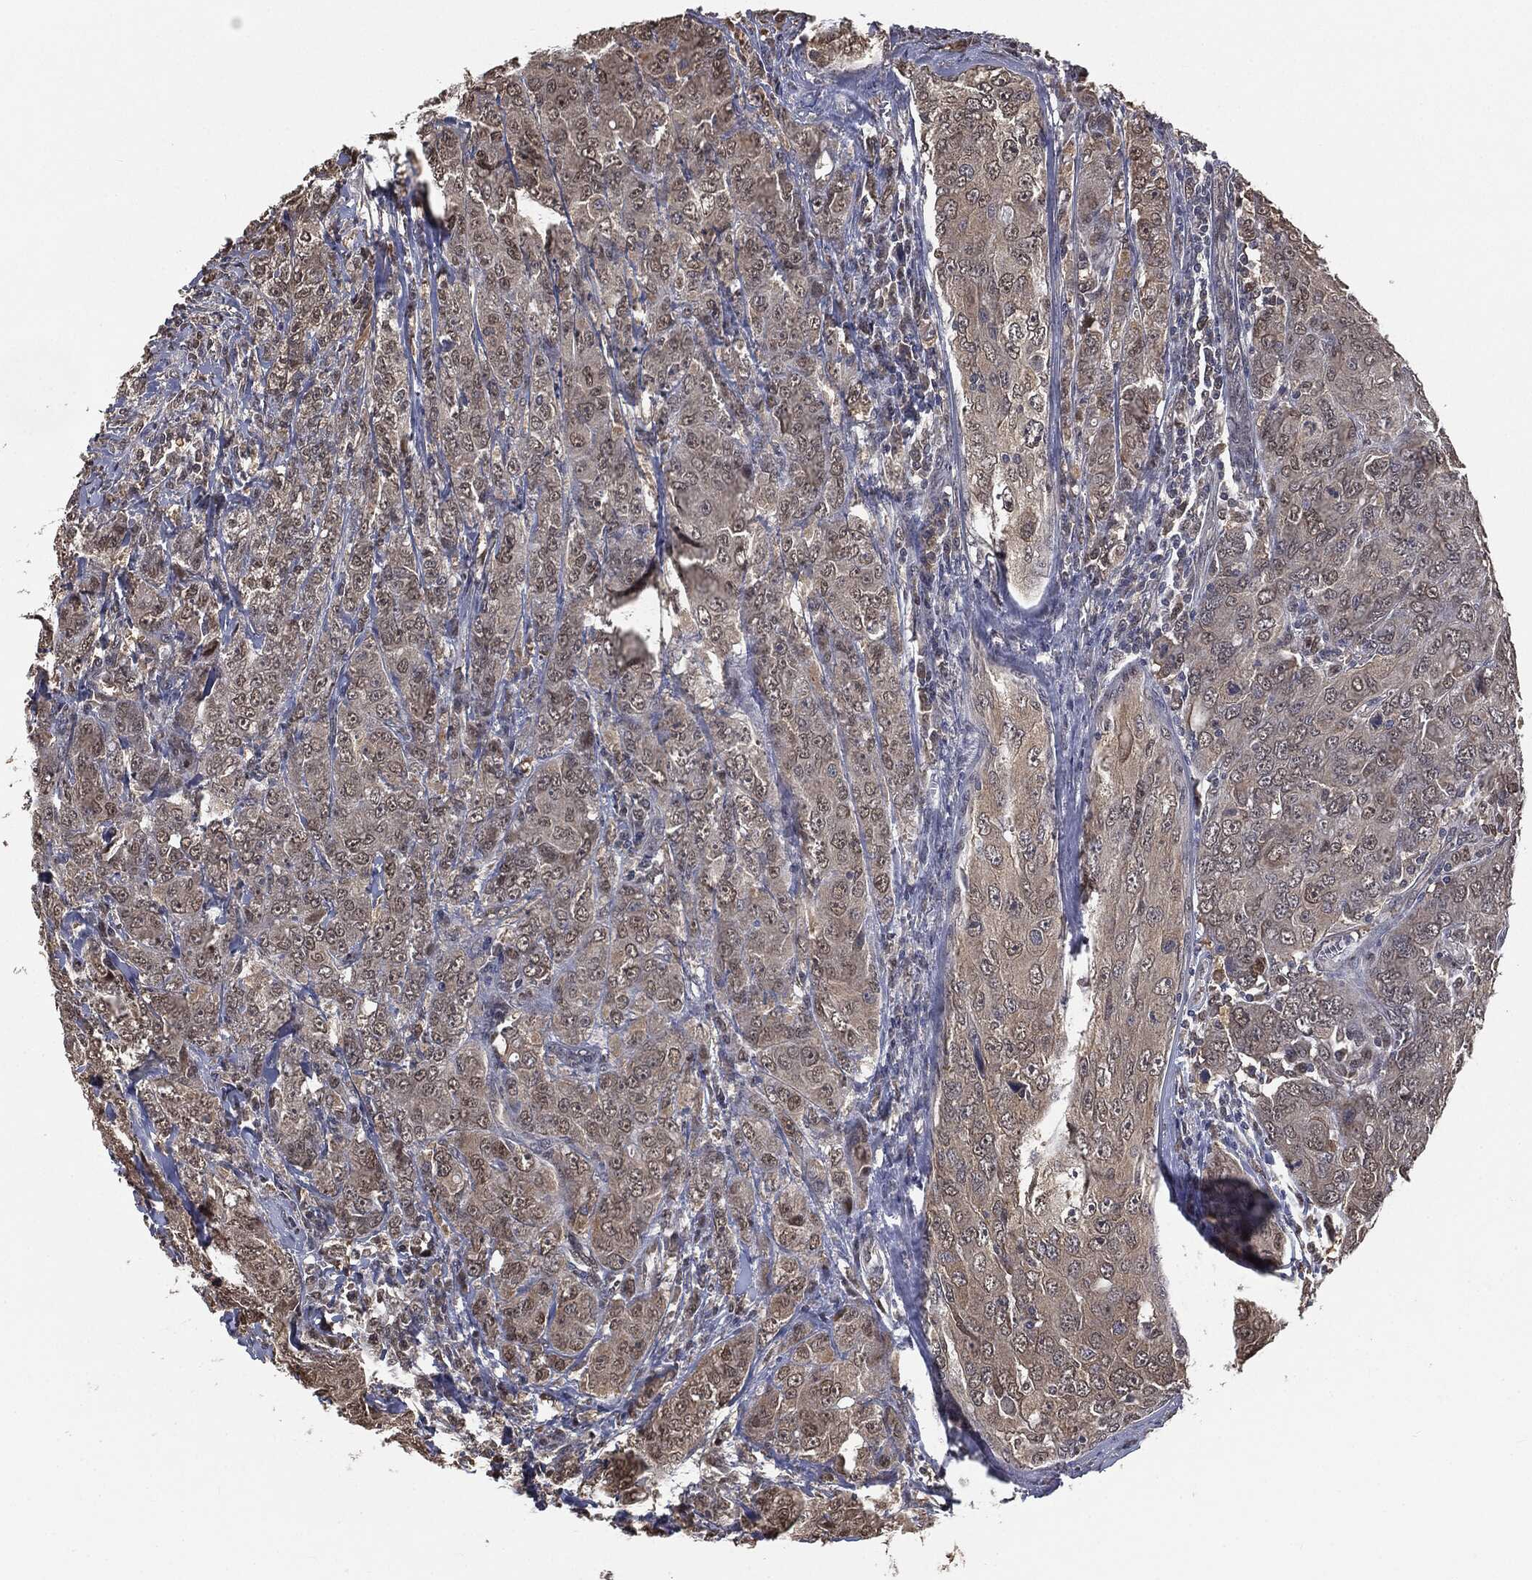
{"staining": {"intensity": "weak", "quantity": "25%-75%", "location": "cytoplasmic/membranous,nuclear"}, "tissue": "breast cancer", "cell_type": "Tumor cells", "image_type": "cancer", "snomed": [{"axis": "morphology", "description": "Duct carcinoma"}, {"axis": "topography", "description": "Breast"}], "caption": "Protein expression analysis of human breast infiltrating ductal carcinoma reveals weak cytoplasmic/membranous and nuclear expression in about 25%-75% of tumor cells. The protein is shown in brown color, while the nuclei are stained blue.", "gene": "SHLD2", "patient": {"sex": "female", "age": 43}}